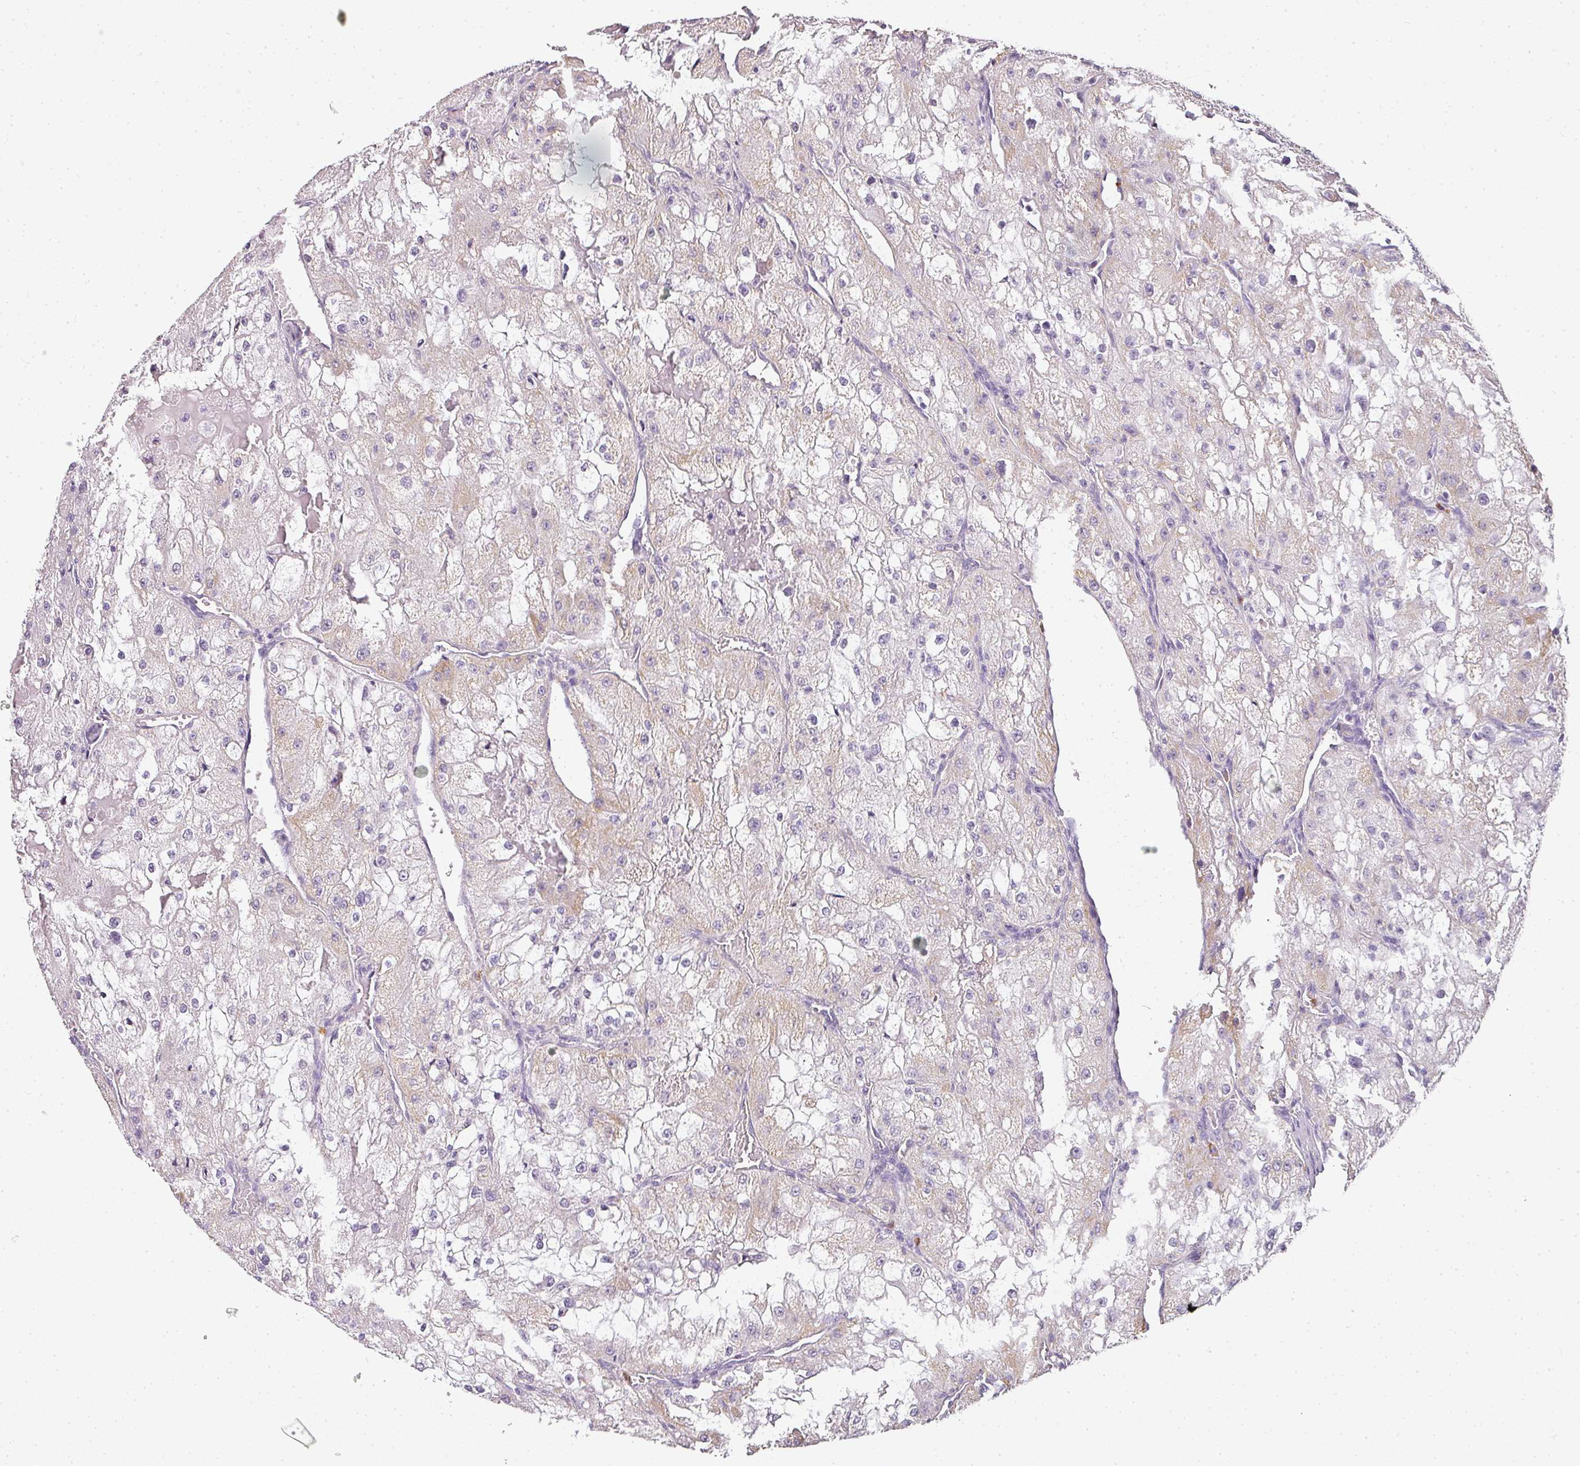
{"staining": {"intensity": "negative", "quantity": "none", "location": "none"}, "tissue": "renal cancer", "cell_type": "Tumor cells", "image_type": "cancer", "snomed": [{"axis": "morphology", "description": "Adenocarcinoma, NOS"}, {"axis": "topography", "description": "Kidney"}], "caption": "DAB immunohistochemical staining of renal cancer (adenocarcinoma) reveals no significant expression in tumor cells.", "gene": "CAMP", "patient": {"sex": "female", "age": 74}}